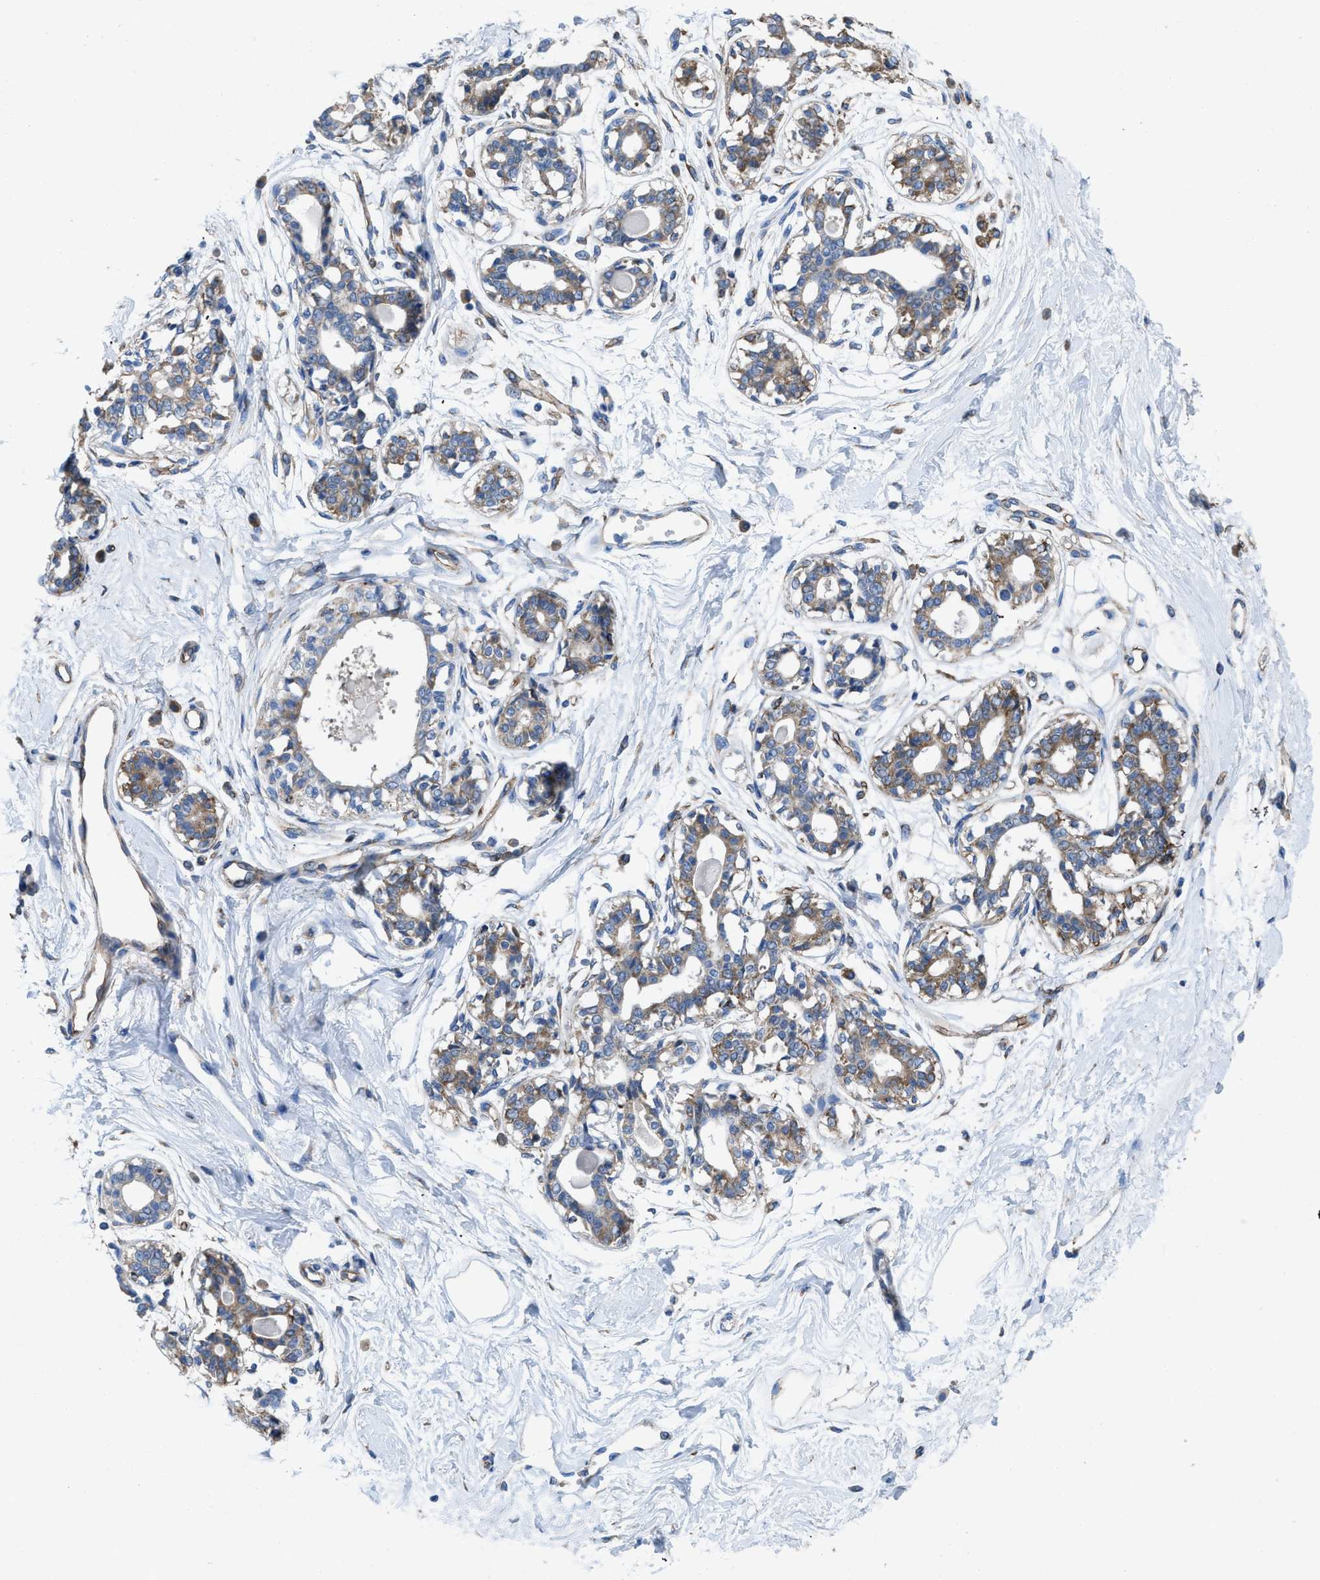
{"staining": {"intensity": "weak", "quantity": "25%-75%", "location": "cytoplasmic/membranous"}, "tissue": "breast", "cell_type": "Adipocytes", "image_type": "normal", "snomed": [{"axis": "morphology", "description": "Normal tissue, NOS"}, {"axis": "topography", "description": "Breast"}], "caption": "Immunohistochemical staining of normal human breast displays 25%-75% levels of weak cytoplasmic/membranous protein staining in about 25%-75% of adipocytes. (Stains: DAB in brown, nuclei in blue, Microscopy: brightfield microscopy at high magnification).", "gene": "DOLPP1", "patient": {"sex": "female", "age": 45}}